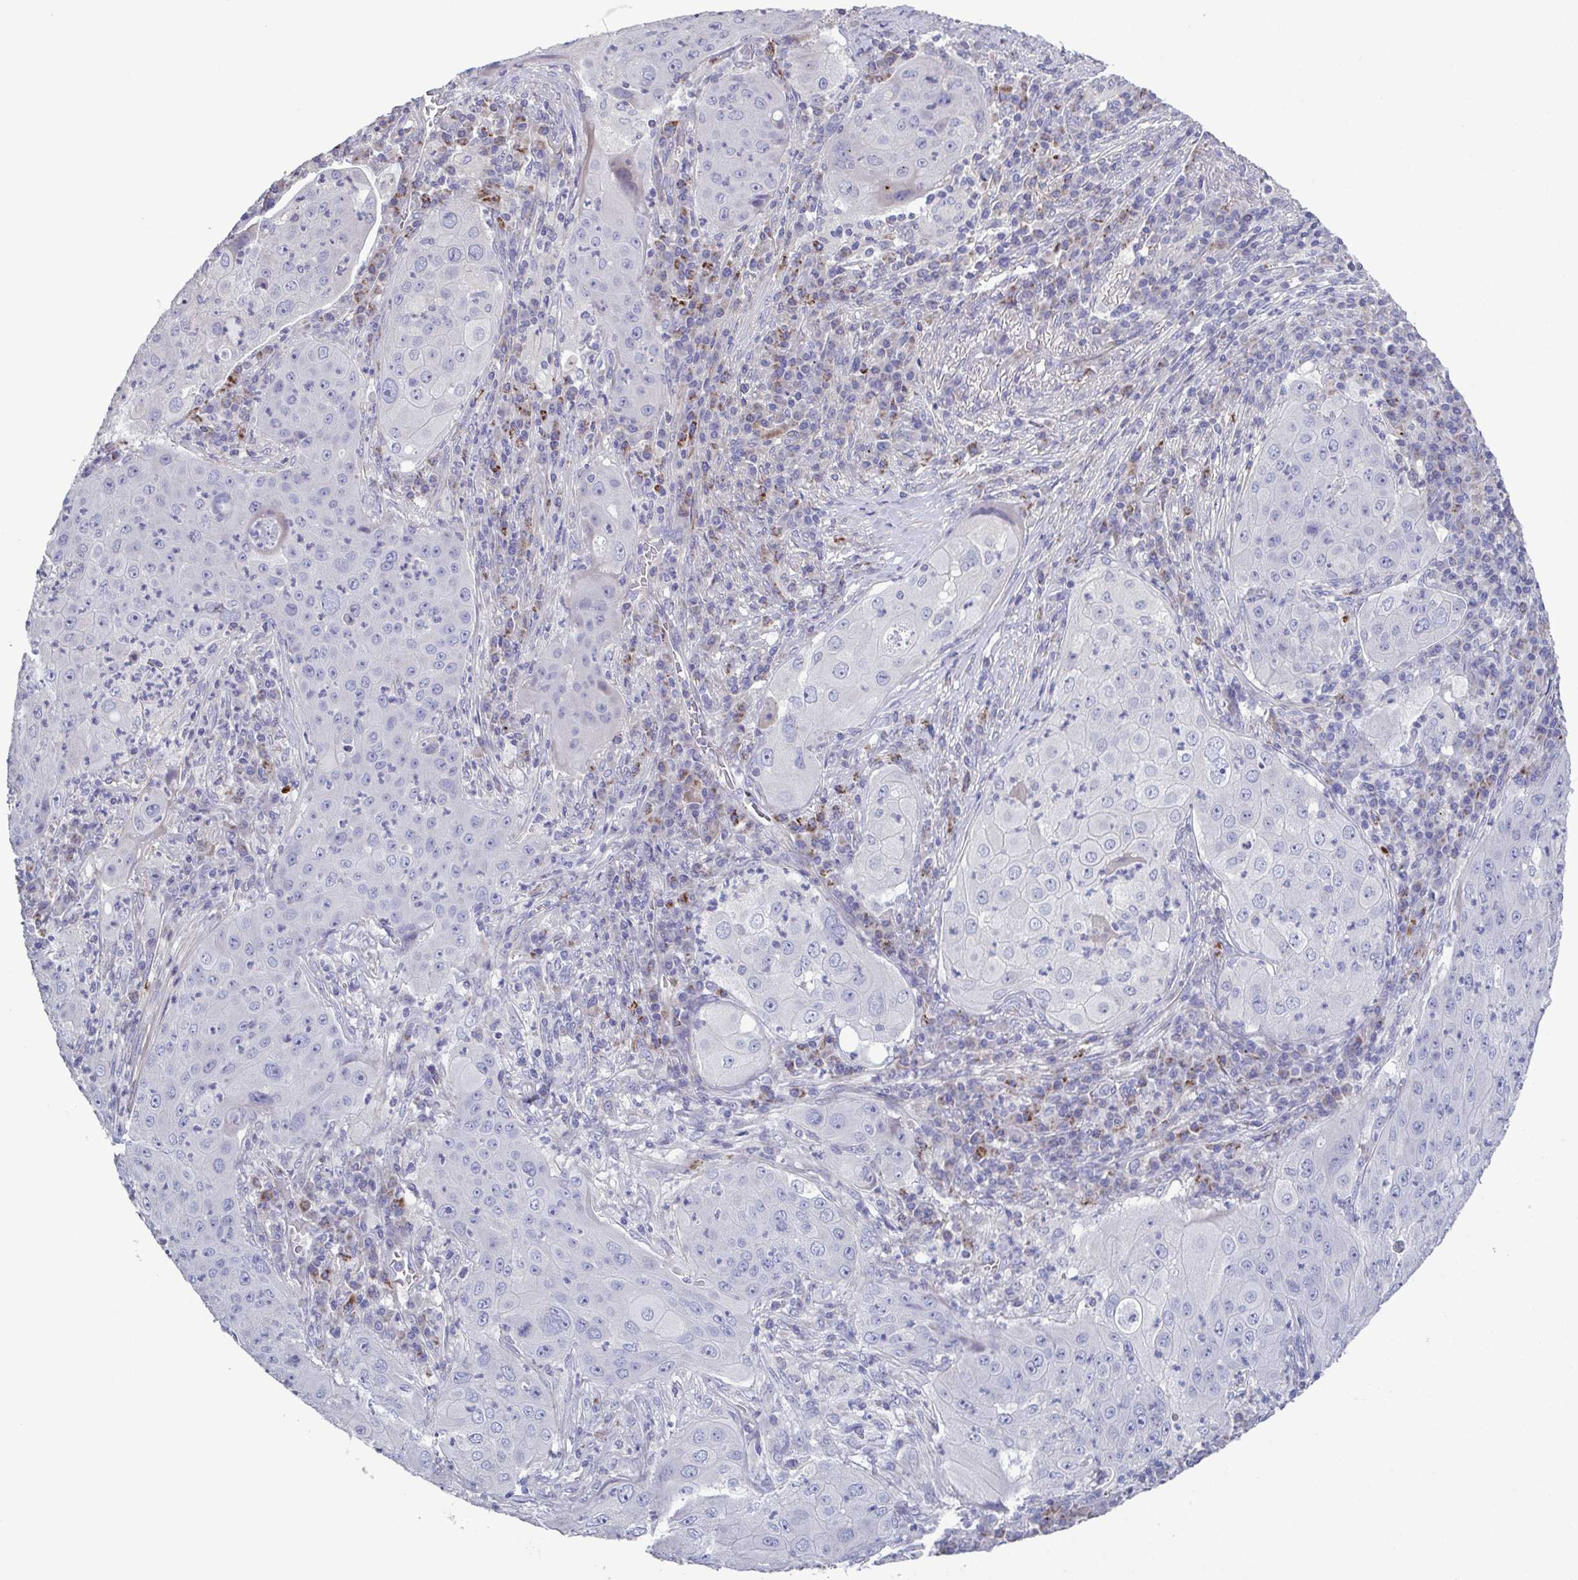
{"staining": {"intensity": "negative", "quantity": "none", "location": "none"}, "tissue": "lung cancer", "cell_type": "Tumor cells", "image_type": "cancer", "snomed": [{"axis": "morphology", "description": "Squamous cell carcinoma, NOS"}, {"axis": "topography", "description": "Lung"}], "caption": "A photomicrograph of lung cancer (squamous cell carcinoma) stained for a protein reveals no brown staining in tumor cells. (DAB immunohistochemistry (IHC) visualized using brightfield microscopy, high magnification).", "gene": "GLDC", "patient": {"sex": "female", "age": 59}}